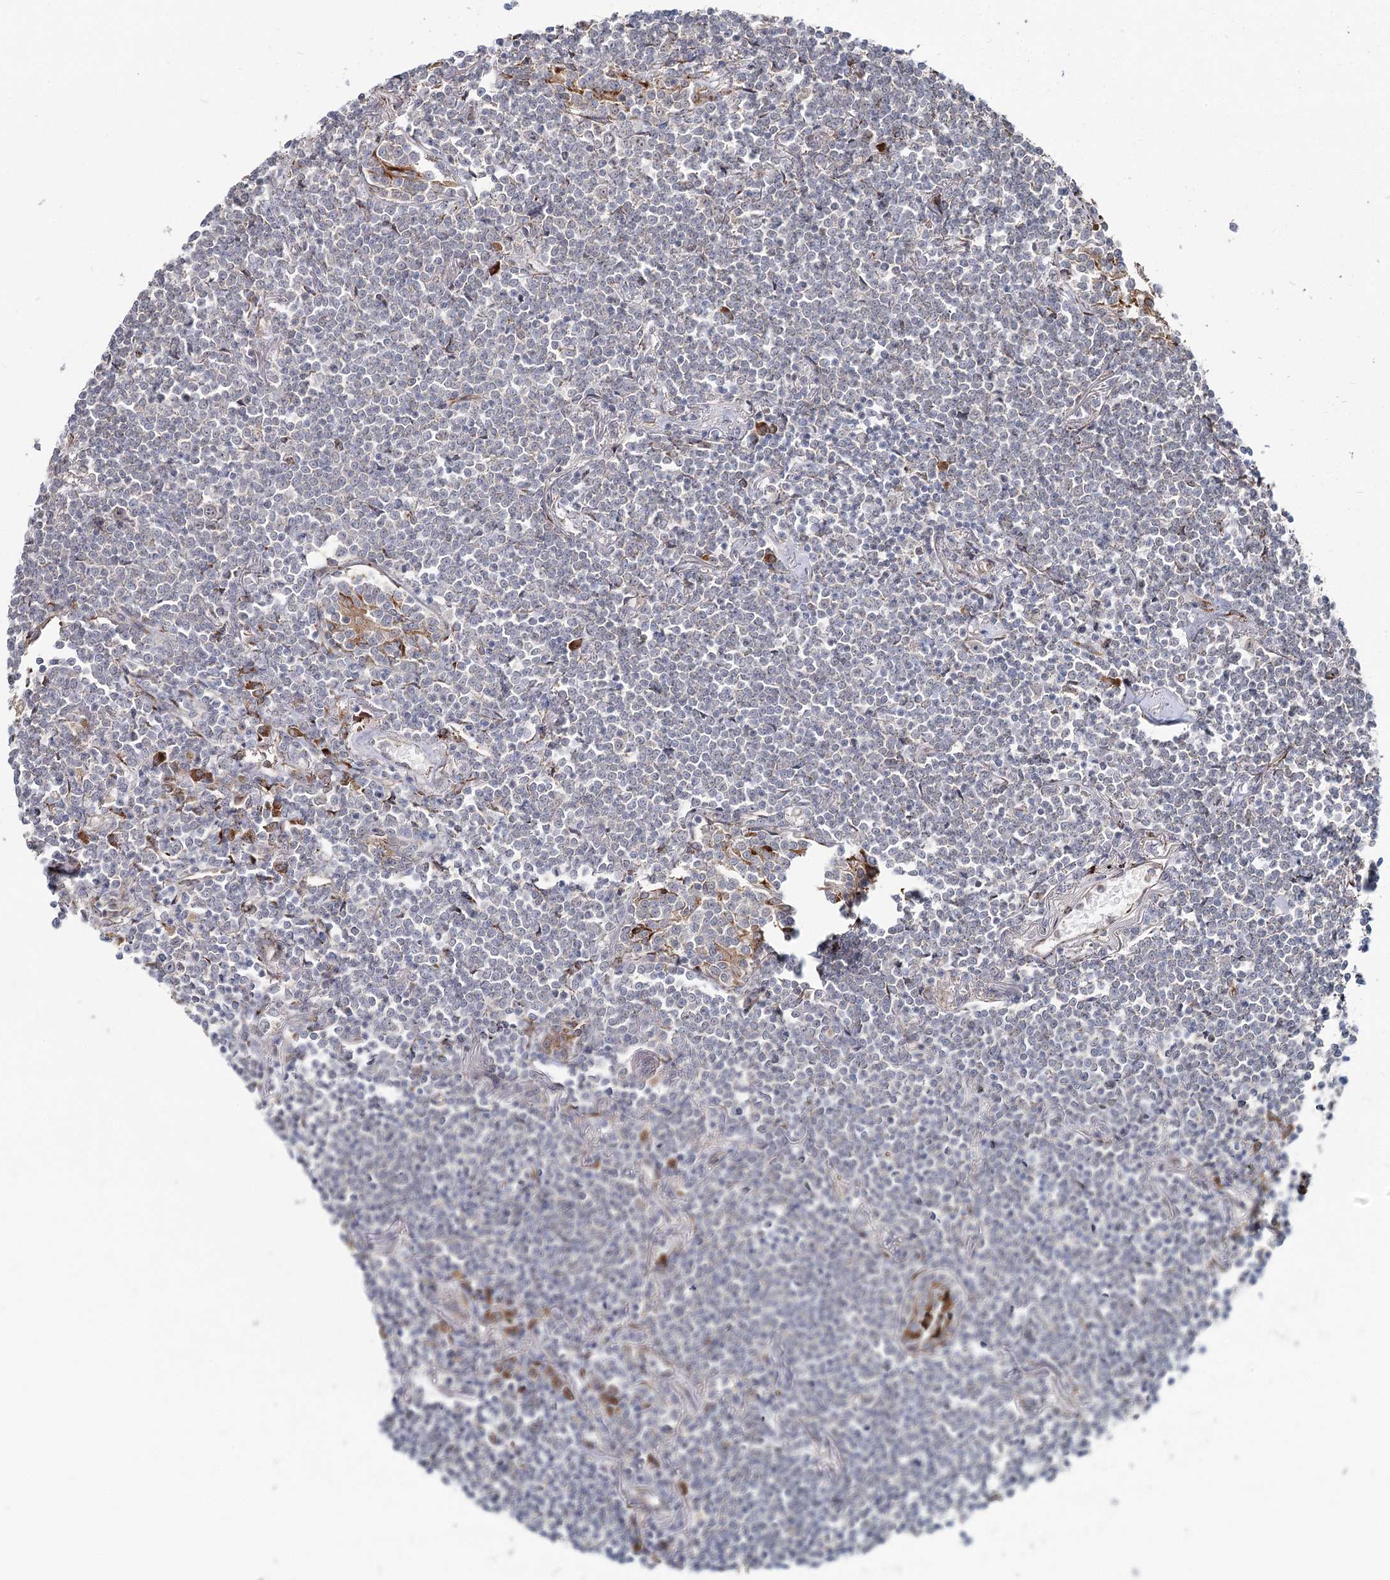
{"staining": {"intensity": "negative", "quantity": "none", "location": "none"}, "tissue": "lymphoma", "cell_type": "Tumor cells", "image_type": "cancer", "snomed": [{"axis": "morphology", "description": "Malignant lymphoma, non-Hodgkin's type, Low grade"}, {"axis": "topography", "description": "Lung"}], "caption": "IHC micrograph of human lymphoma stained for a protein (brown), which demonstrates no positivity in tumor cells.", "gene": "SPART", "patient": {"sex": "female", "age": 71}}